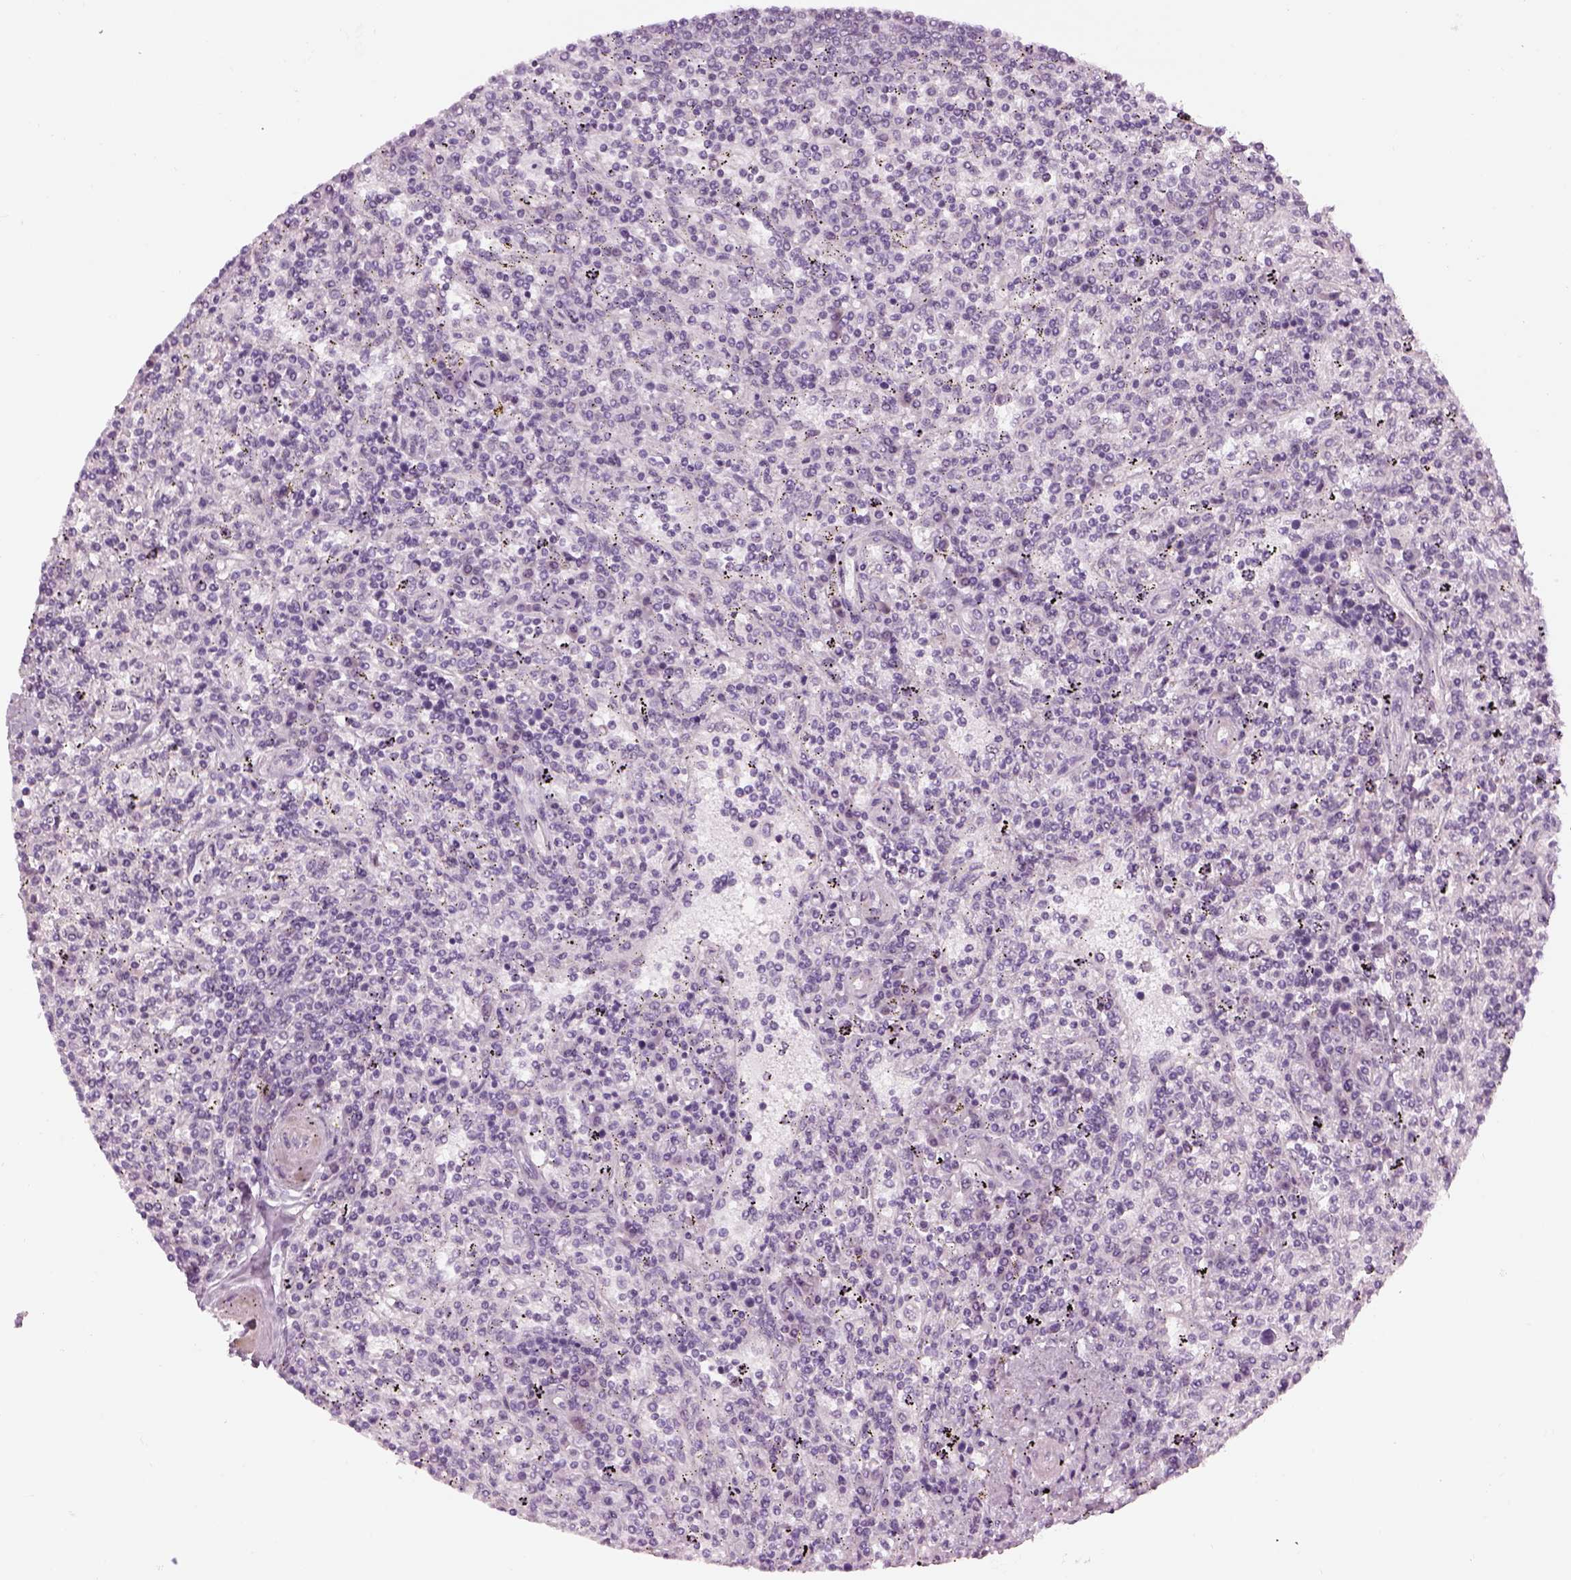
{"staining": {"intensity": "negative", "quantity": "none", "location": "none"}, "tissue": "lymphoma", "cell_type": "Tumor cells", "image_type": "cancer", "snomed": [{"axis": "morphology", "description": "Malignant lymphoma, non-Hodgkin's type, Low grade"}, {"axis": "topography", "description": "Spleen"}], "caption": "The IHC histopathology image has no significant expression in tumor cells of lymphoma tissue.", "gene": "LRRIQ3", "patient": {"sex": "male", "age": 62}}